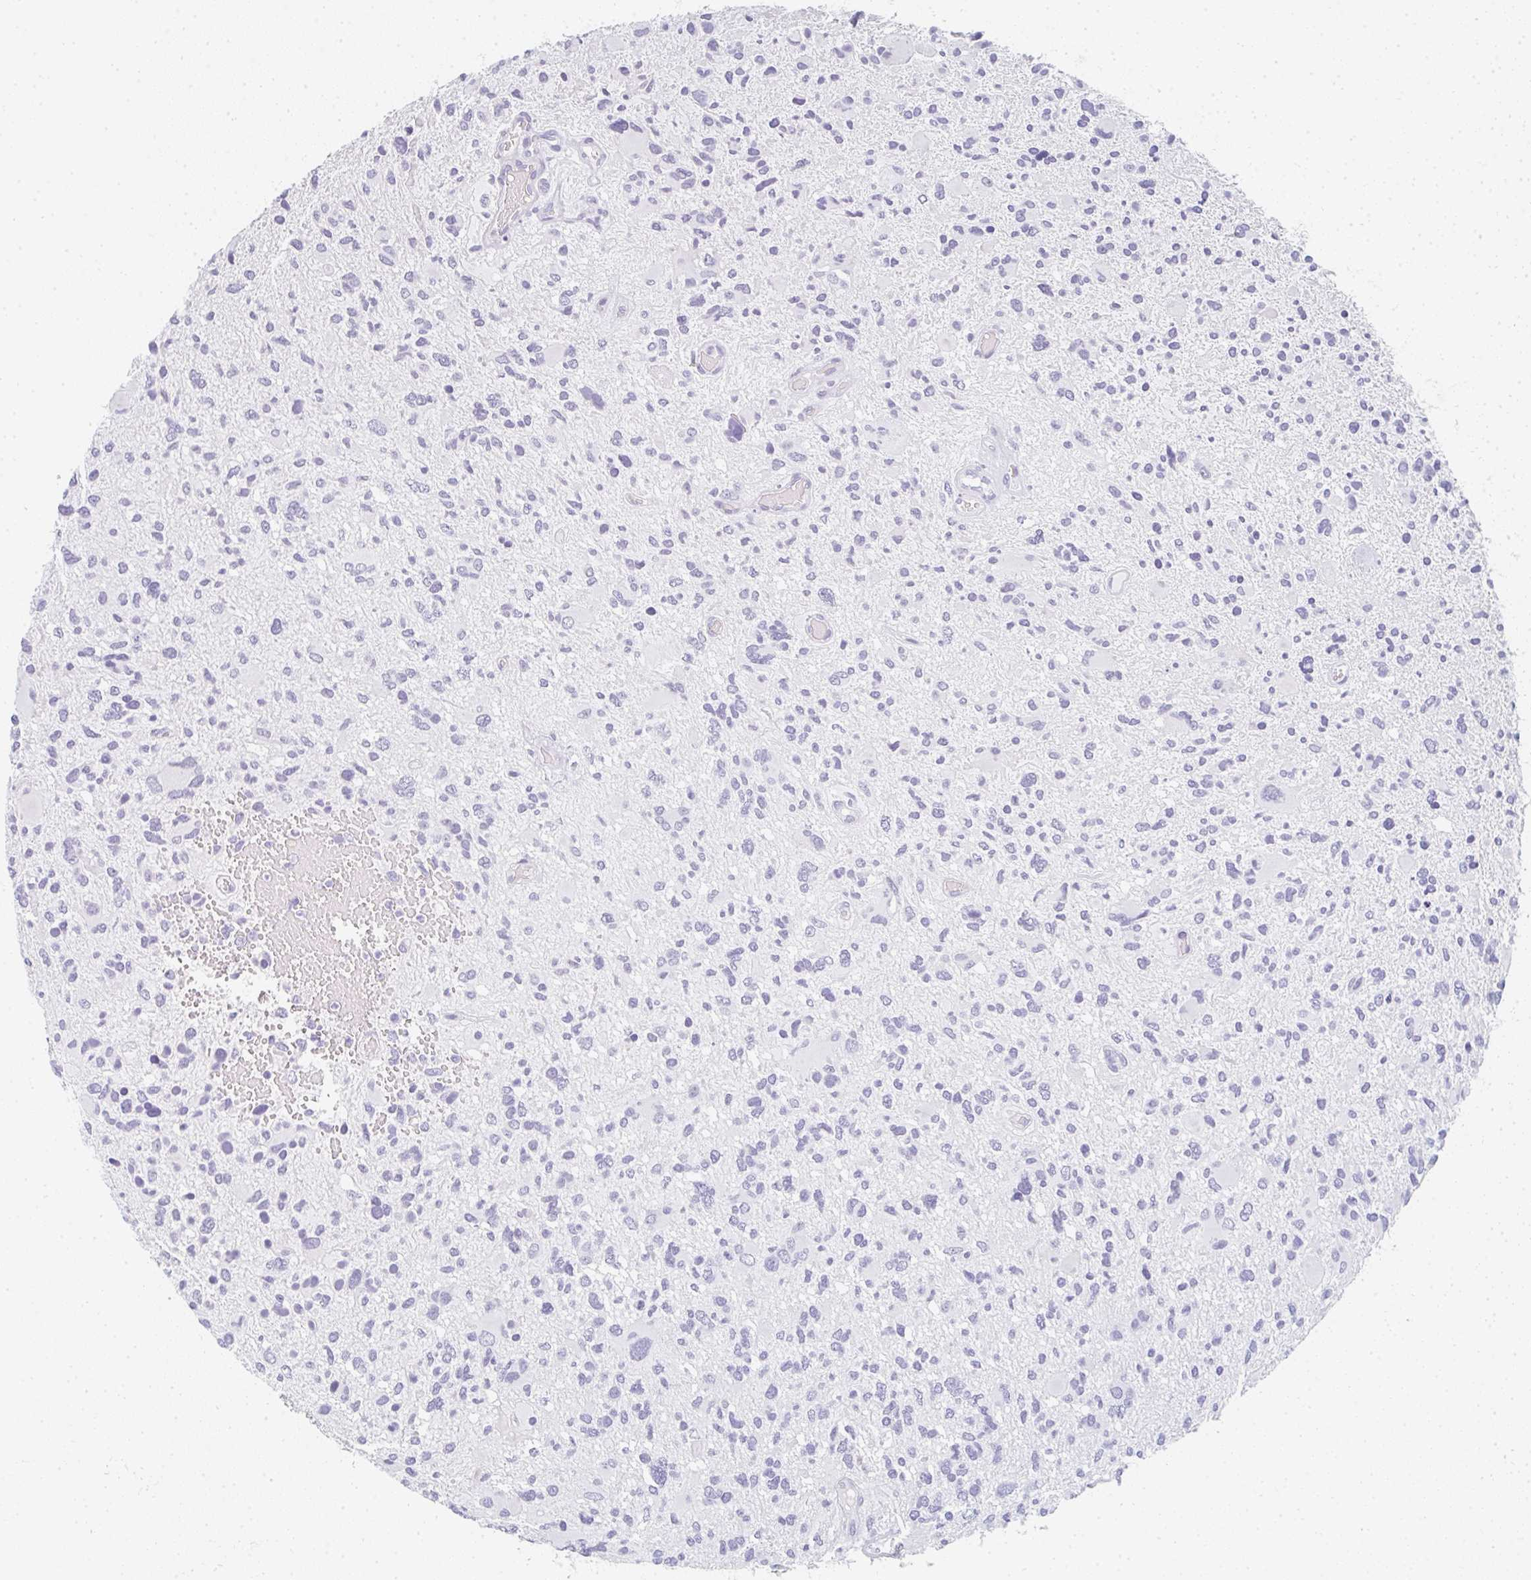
{"staining": {"intensity": "negative", "quantity": "none", "location": "none"}, "tissue": "glioma", "cell_type": "Tumor cells", "image_type": "cancer", "snomed": [{"axis": "morphology", "description": "Glioma, malignant, High grade"}, {"axis": "topography", "description": "Brain"}], "caption": "This is an immunohistochemistry micrograph of human malignant glioma (high-grade). There is no positivity in tumor cells.", "gene": "NEU2", "patient": {"sex": "female", "age": 11}}